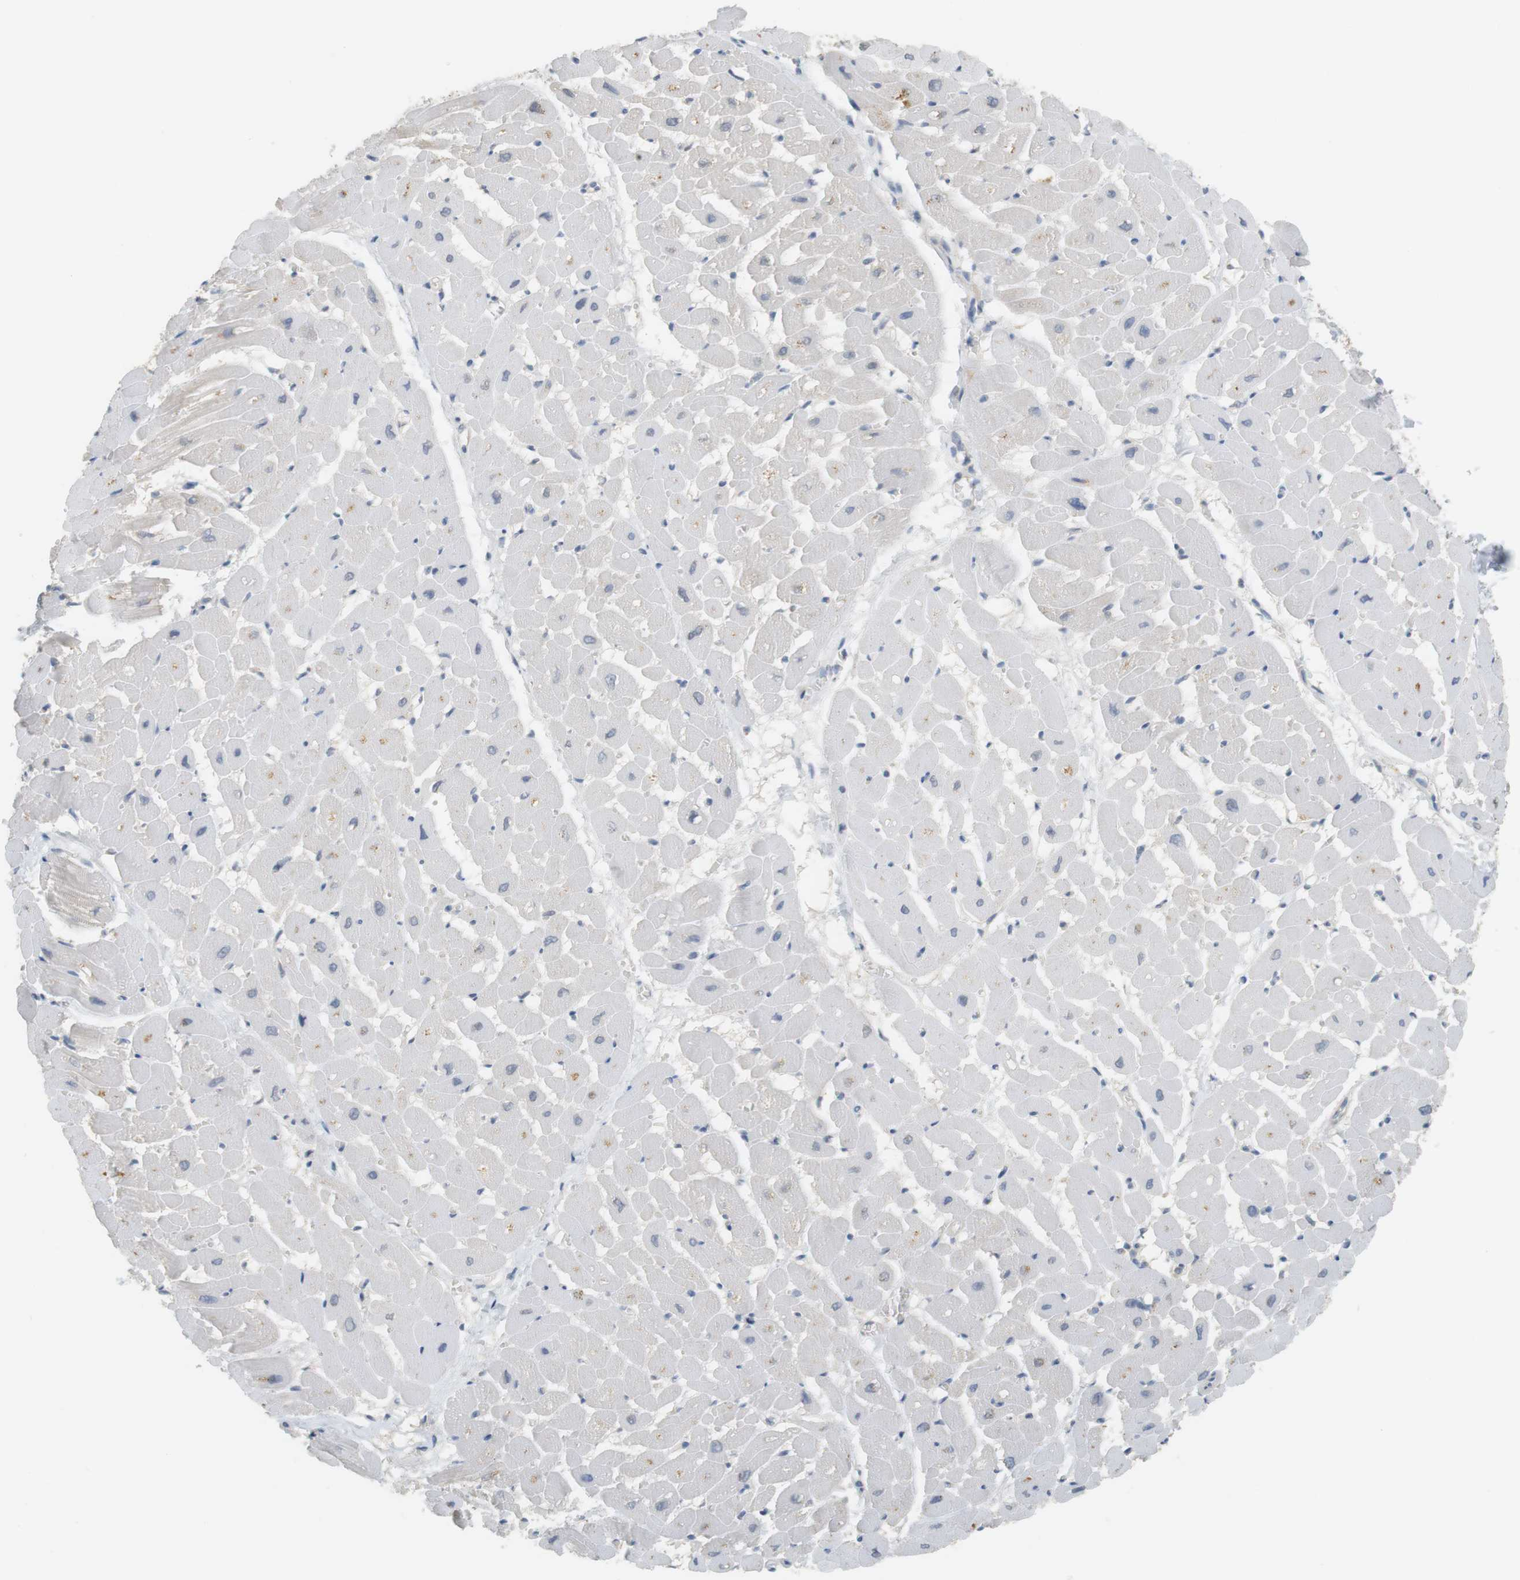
{"staining": {"intensity": "weak", "quantity": "25%-75%", "location": "cytoplasmic/membranous"}, "tissue": "heart muscle", "cell_type": "Cardiomyocytes", "image_type": "normal", "snomed": [{"axis": "morphology", "description": "Normal tissue, NOS"}, {"axis": "topography", "description": "Heart"}], "caption": "Cardiomyocytes show weak cytoplasmic/membranous staining in about 25%-75% of cells in normal heart muscle.", "gene": "CREB3L2", "patient": {"sex": "male", "age": 45}}